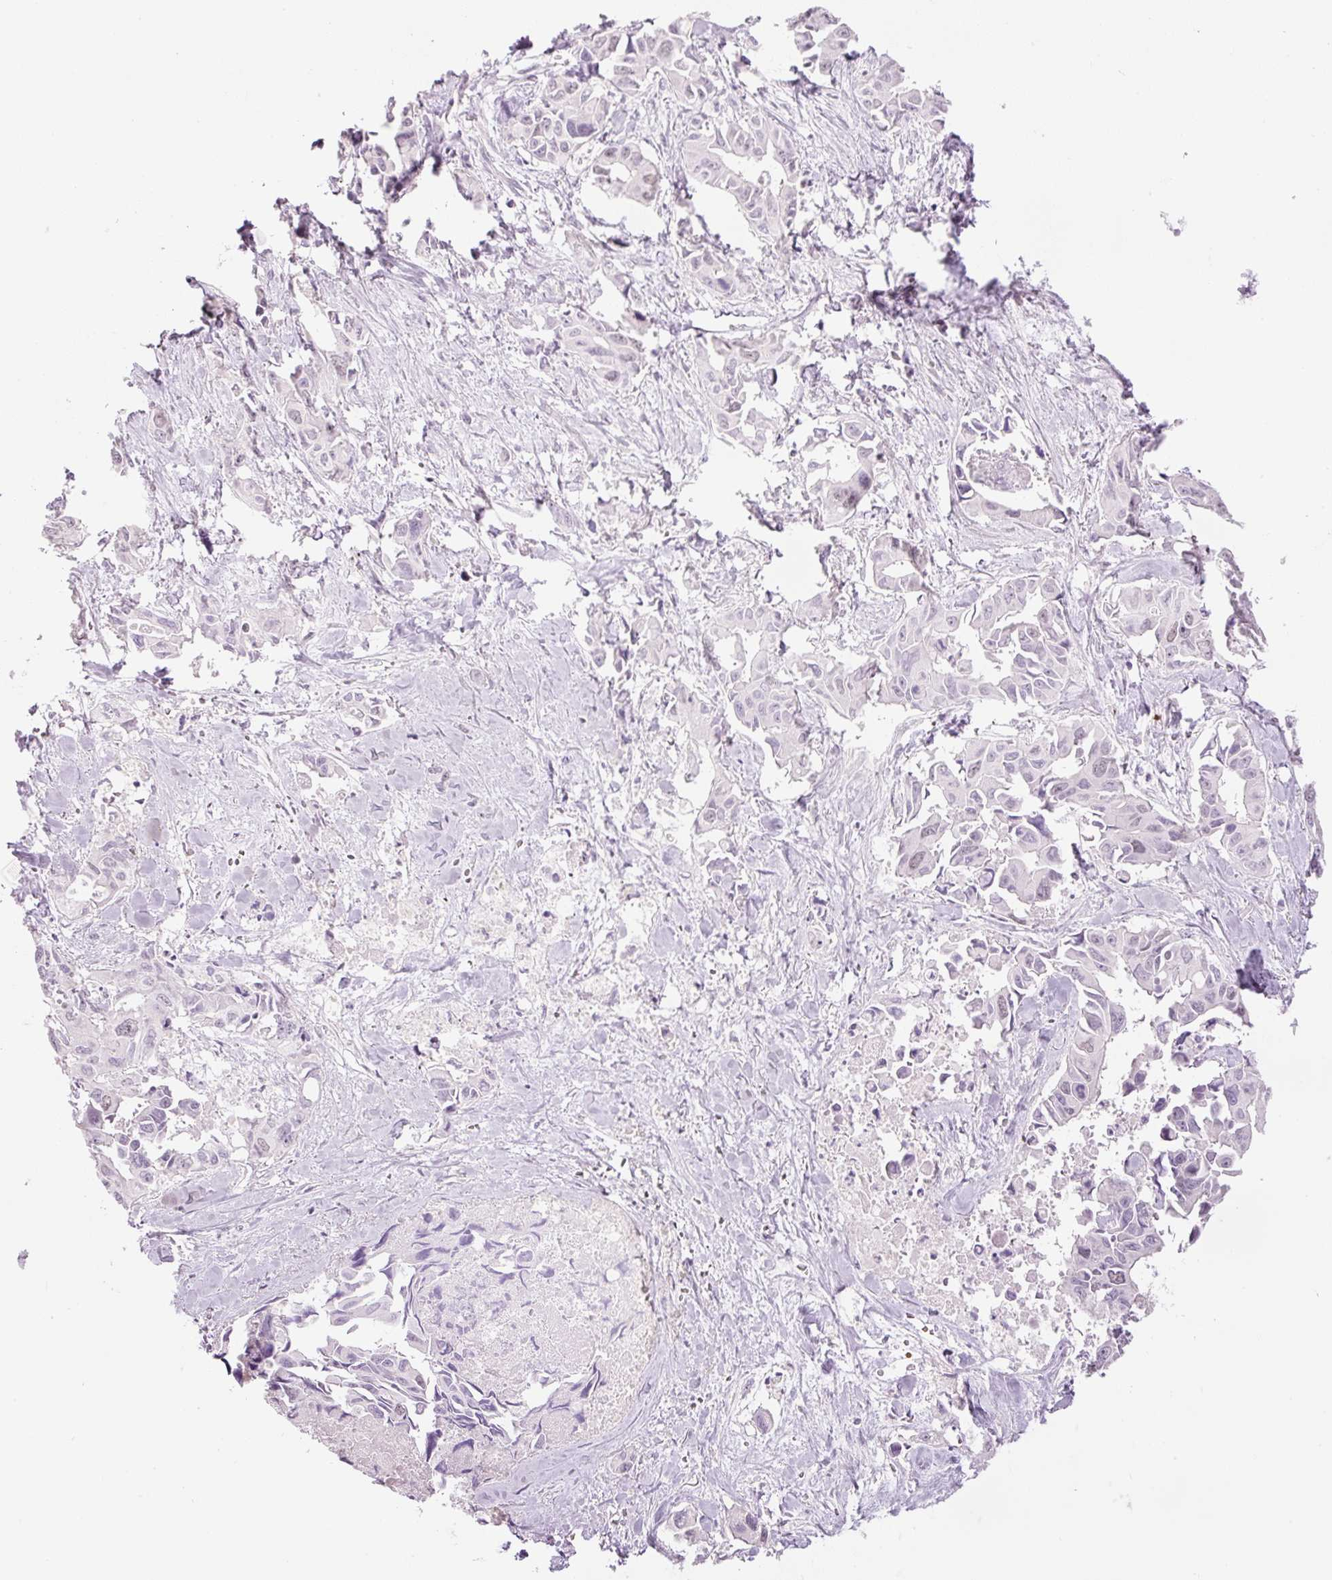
{"staining": {"intensity": "negative", "quantity": "none", "location": "none"}, "tissue": "lung cancer", "cell_type": "Tumor cells", "image_type": "cancer", "snomed": [{"axis": "morphology", "description": "Adenocarcinoma, NOS"}, {"axis": "topography", "description": "Lung"}], "caption": "Protein analysis of adenocarcinoma (lung) shows no significant expression in tumor cells.", "gene": "LY6G6D", "patient": {"sex": "male", "age": 64}}